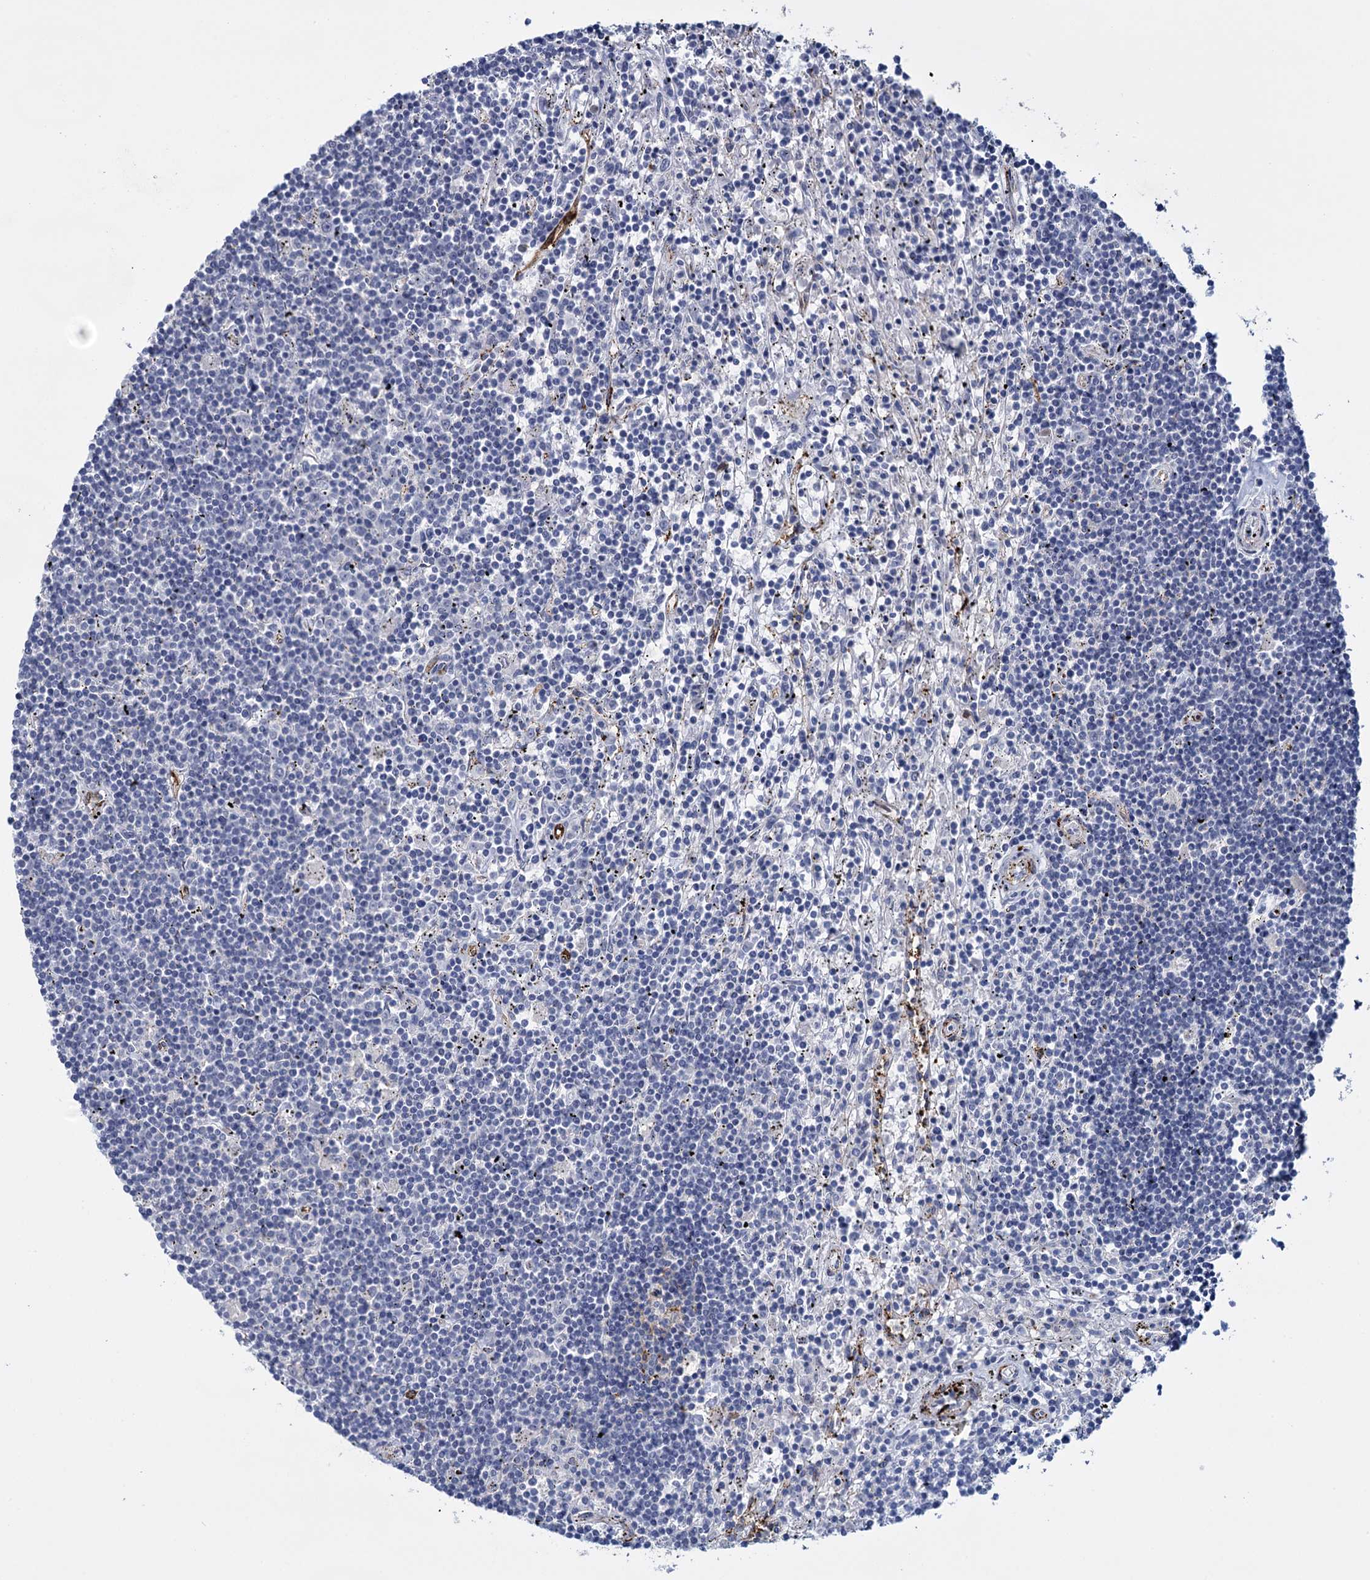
{"staining": {"intensity": "negative", "quantity": "none", "location": "none"}, "tissue": "lymphoma", "cell_type": "Tumor cells", "image_type": "cancer", "snomed": [{"axis": "morphology", "description": "Malignant lymphoma, non-Hodgkin's type, Low grade"}, {"axis": "topography", "description": "Spleen"}], "caption": "Human low-grade malignant lymphoma, non-Hodgkin's type stained for a protein using IHC demonstrates no positivity in tumor cells.", "gene": "SNCG", "patient": {"sex": "male", "age": 76}}